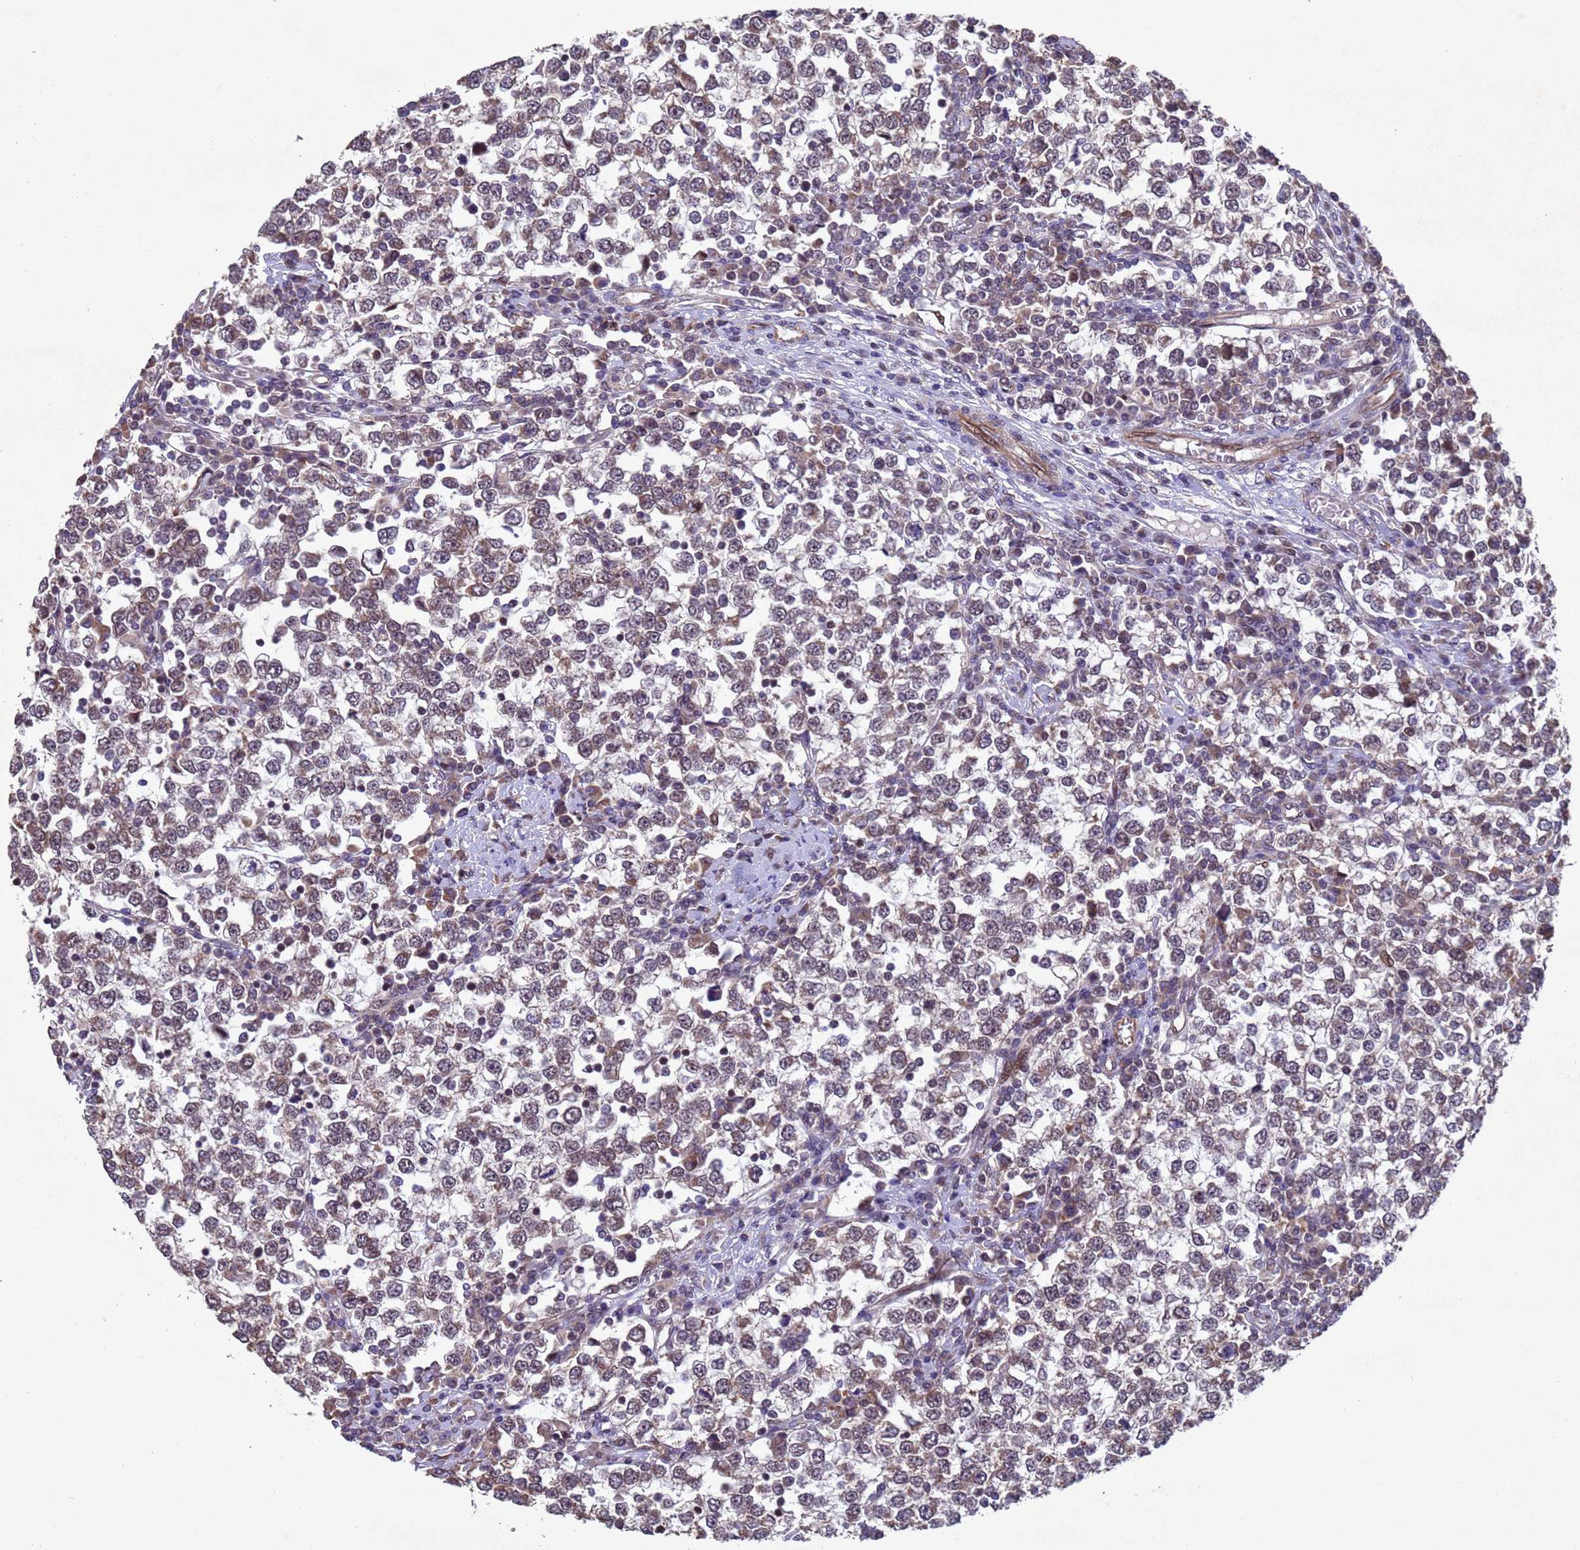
{"staining": {"intensity": "moderate", "quantity": "<25%", "location": "cytoplasmic/membranous"}, "tissue": "testis cancer", "cell_type": "Tumor cells", "image_type": "cancer", "snomed": [{"axis": "morphology", "description": "Seminoma, NOS"}, {"axis": "topography", "description": "Testis"}], "caption": "IHC staining of testis seminoma, which exhibits low levels of moderate cytoplasmic/membranous positivity in approximately <25% of tumor cells indicating moderate cytoplasmic/membranous protein positivity. The staining was performed using DAB (brown) for protein detection and nuclei were counterstained in hematoxylin (blue).", "gene": "TBK1", "patient": {"sex": "male", "age": 65}}